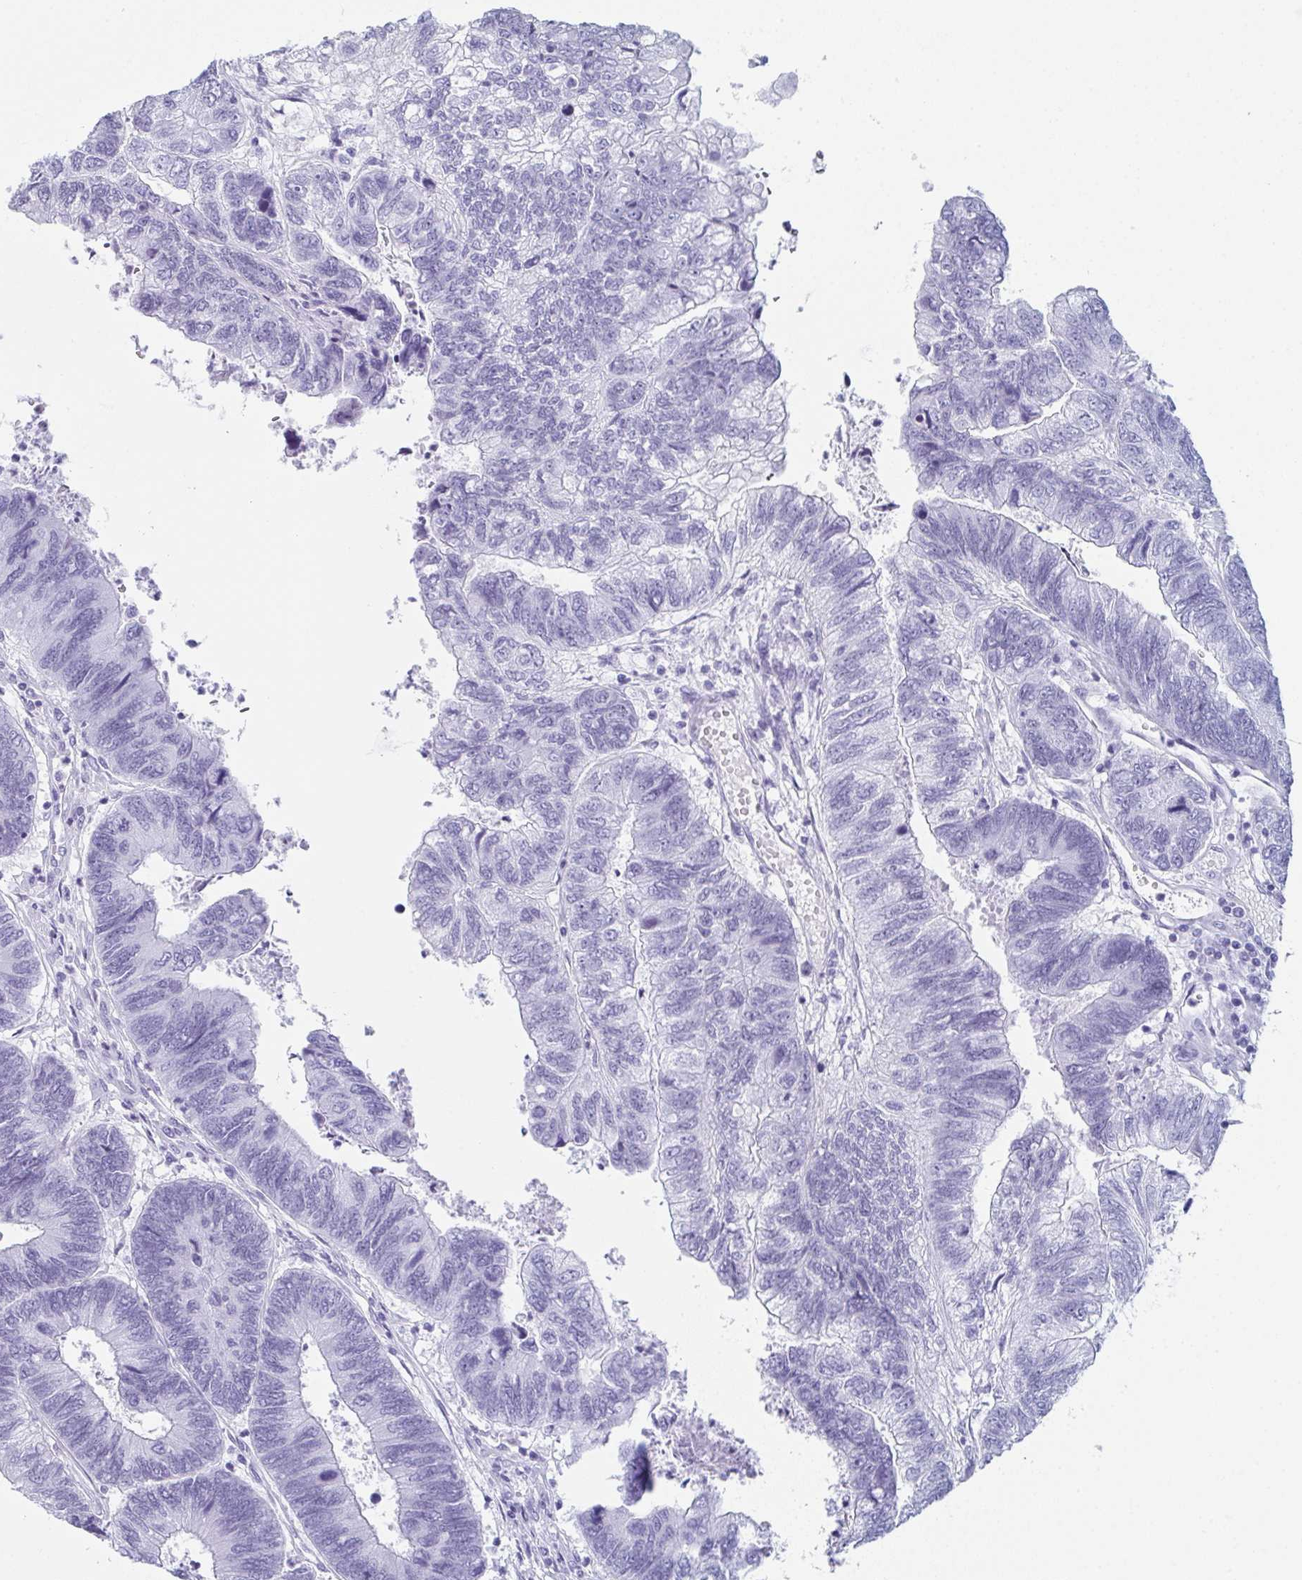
{"staining": {"intensity": "negative", "quantity": "none", "location": "none"}, "tissue": "colorectal cancer", "cell_type": "Tumor cells", "image_type": "cancer", "snomed": [{"axis": "morphology", "description": "Adenocarcinoma, NOS"}, {"axis": "topography", "description": "Colon"}], "caption": "IHC histopathology image of human colorectal cancer stained for a protein (brown), which shows no staining in tumor cells.", "gene": "ENKUR", "patient": {"sex": "female", "age": 67}}